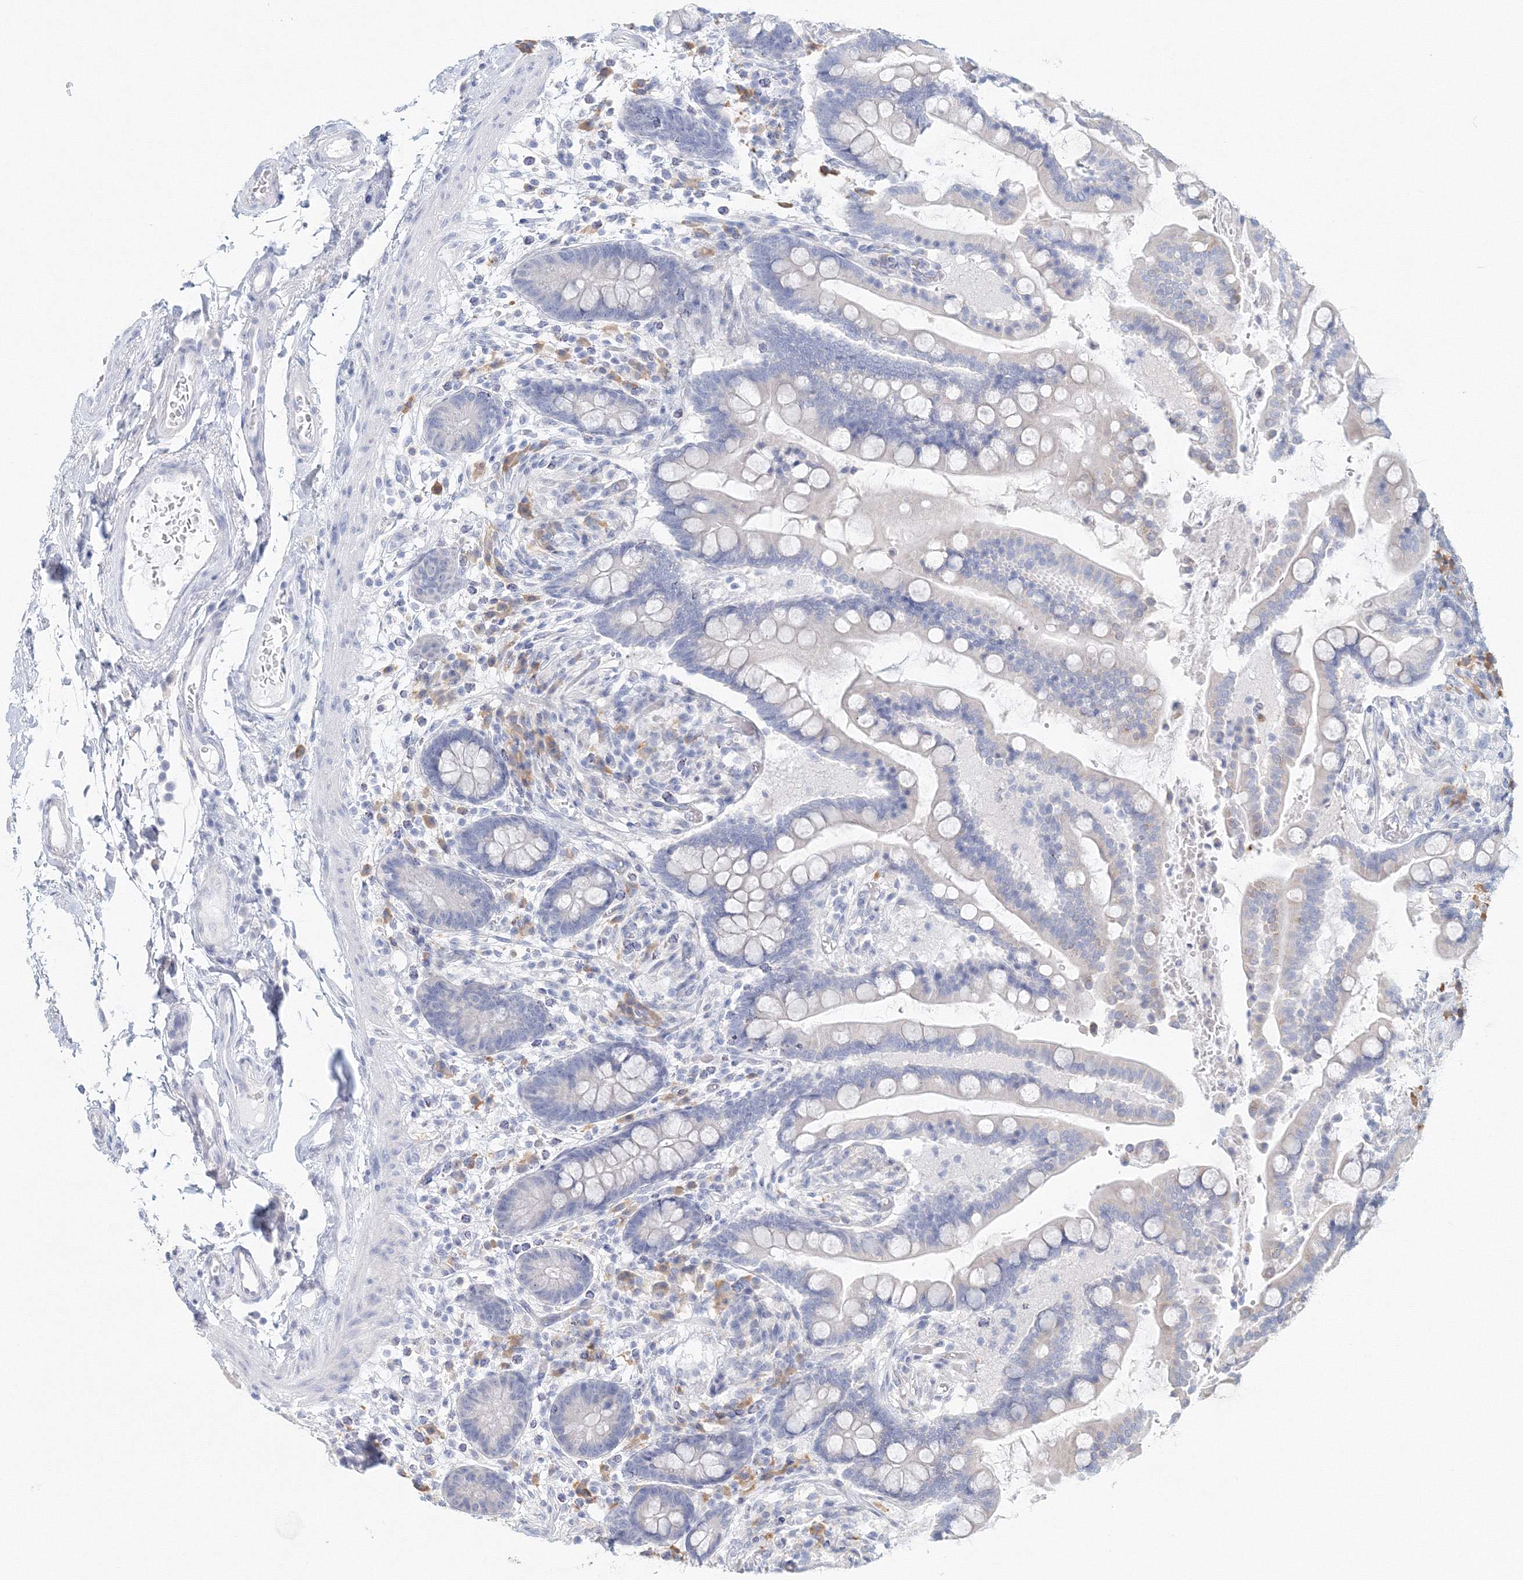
{"staining": {"intensity": "negative", "quantity": "none", "location": "none"}, "tissue": "colon", "cell_type": "Endothelial cells", "image_type": "normal", "snomed": [{"axis": "morphology", "description": "Normal tissue, NOS"}, {"axis": "topography", "description": "Colon"}], "caption": "Immunohistochemistry of normal colon displays no positivity in endothelial cells. (IHC, brightfield microscopy, high magnification).", "gene": "VSIG1", "patient": {"sex": "male", "age": 73}}